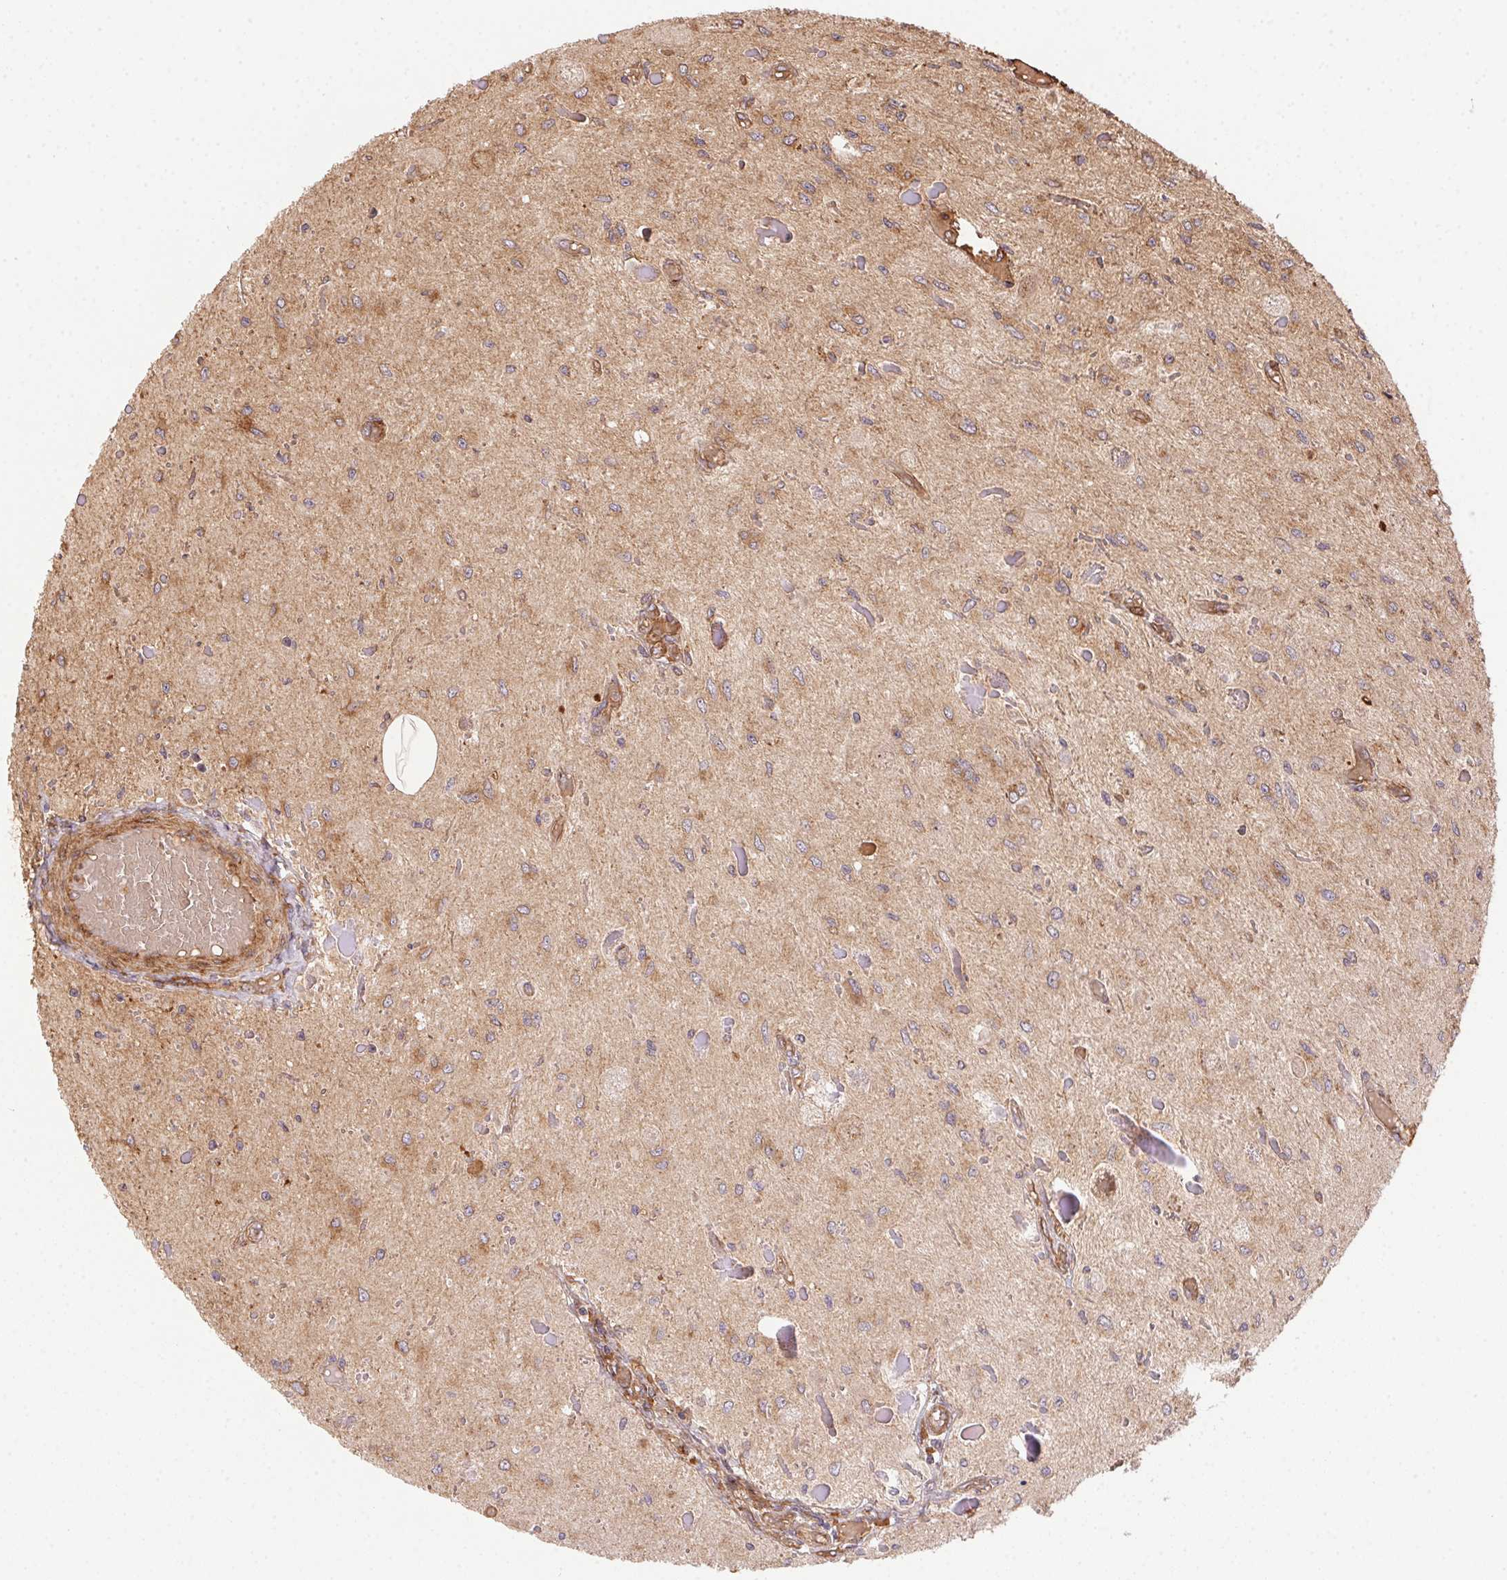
{"staining": {"intensity": "weak", "quantity": "<25%", "location": "cytoplasmic/membranous"}, "tissue": "glioma", "cell_type": "Tumor cells", "image_type": "cancer", "snomed": [{"axis": "morphology", "description": "Glioma, malignant, Low grade"}, {"axis": "topography", "description": "Cerebellum"}], "caption": "This is a image of immunohistochemistry (IHC) staining of low-grade glioma (malignant), which shows no positivity in tumor cells. (DAB (3,3'-diaminobenzidine) IHC with hematoxylin counter stain).", "gene": "USE1", "patient": {"sex": "female", "age": 14}}